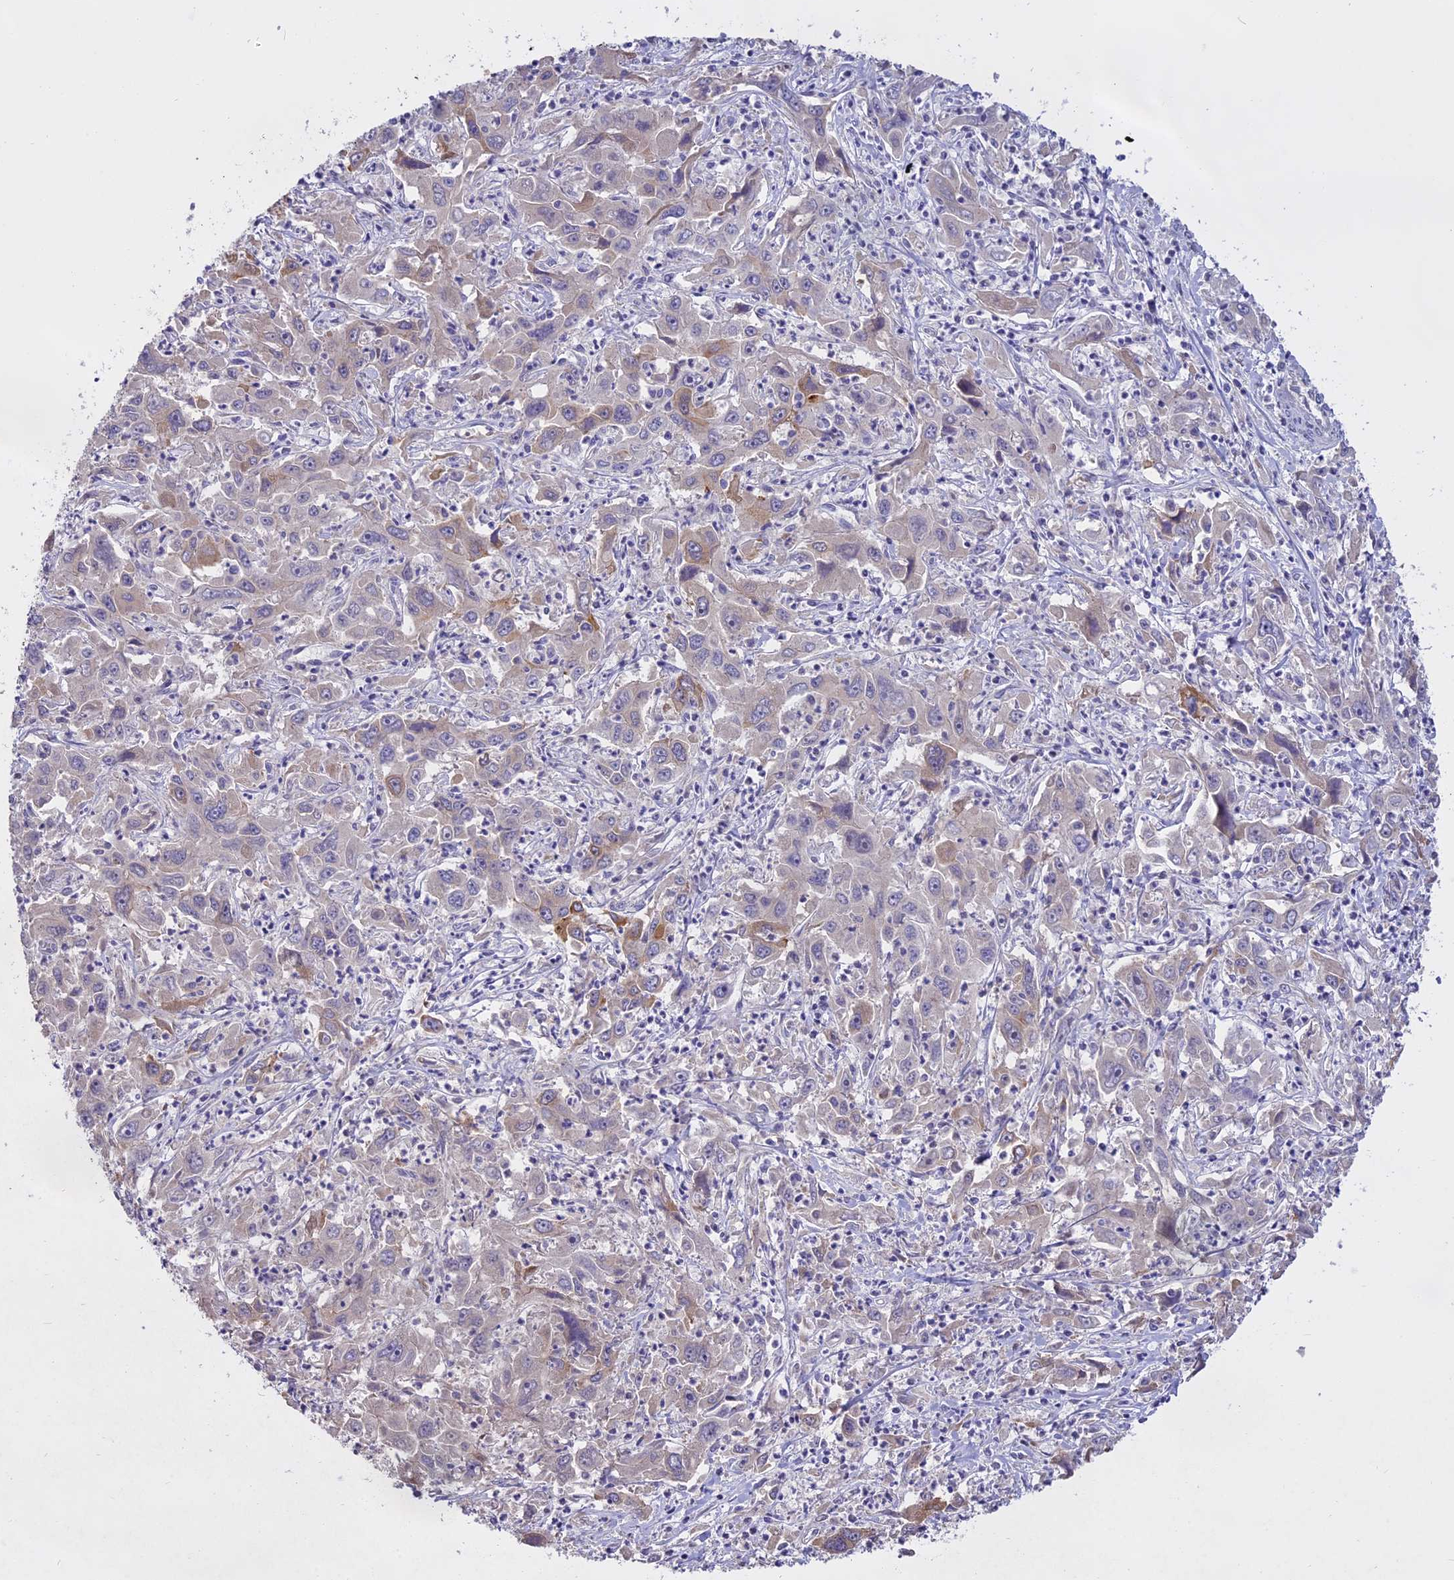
{"staining": {"intensity": "moderate", "quantity": "<25%", "location": "cytoplasmic/membranous"}, "tissue": "liver cancer", "cell_type": "Tumor cells", "image_type": "cancer", "snomed": [{"axis": "morphology", "description": "Carcinoma, Hepatocellular, NOS"}, {"axis": "topography", "description": "Liver"}], "caption": "Immunohistochemistry (DAB) staining of human liver hepatocellular carcinoma exhibits moderate cytoplasmic/membranous protein staining in about <25% of tumor cells. The staining is performed using DAB (3,3'-diaminobenzidine) brown chromogen to label protein expression. The nuclei are counter-stained blue using hematoxylin.", "gene": "WFDC2", "patient": {"sex": "male", "age": 63}}